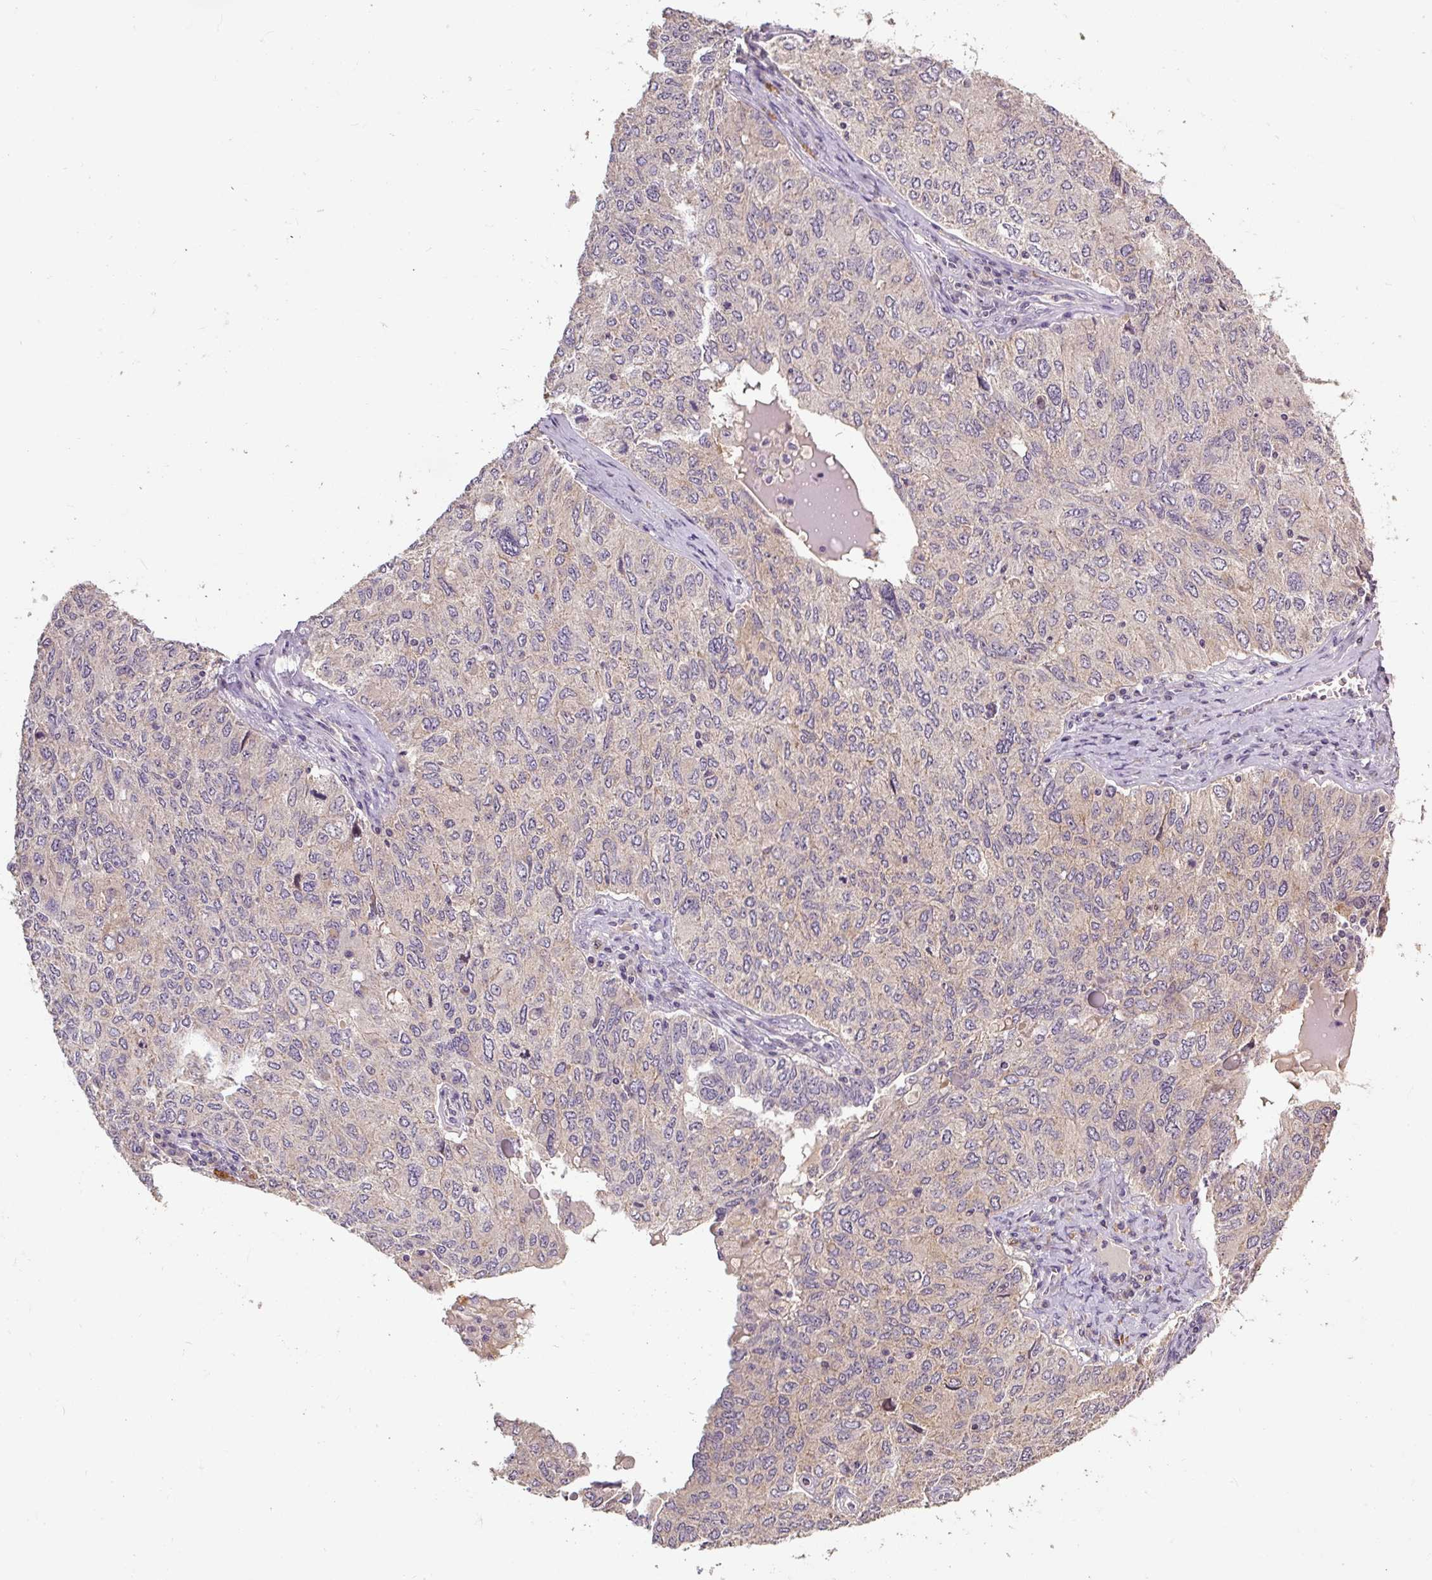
{"staining": {"intensity": "weak", "quantity": "<25%", "location": "cytoplasmic/membranous"}, "tissue": "ovarian cancer", "cell_type": "Tumor cells", "image_type": "cancer", "snomed": [{"axis": "morphology", "description": "Carcinoma, endometroid"}, {"axis": "topography", "description": "Ovary"}], "caption": "DAB (3,3'-diaminobenzidine) immunohistochemical staining of human ovarian cancer (endometroid carcinoma) reveals no significant staining in tumor cells.", "gene": "CFAP65", "patient": {"sex": "female", "age": 62}}